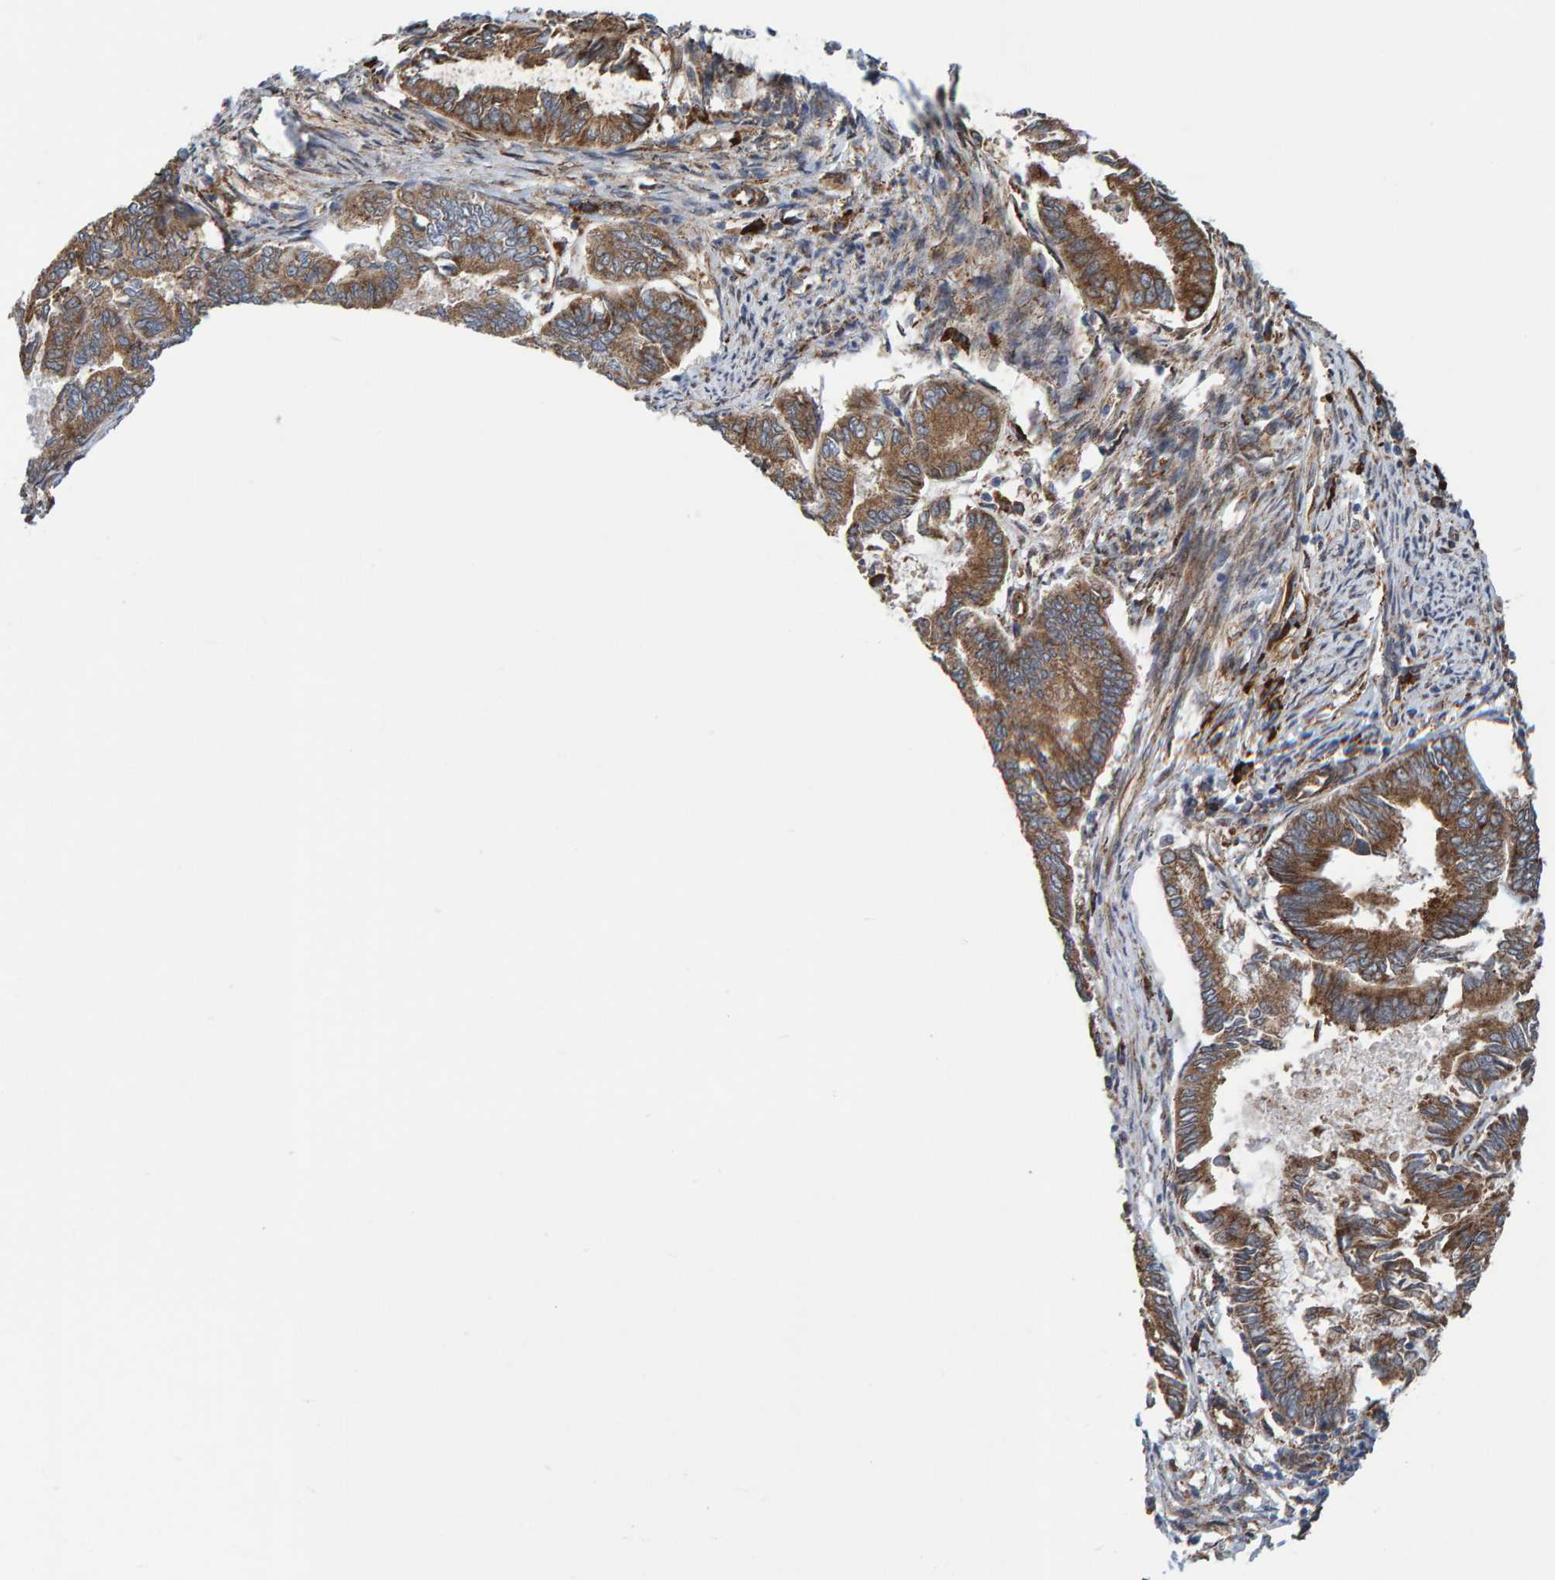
{"staining": {"intensity": "moderate", "quantity": ">75%", "location": "cytoplasmic/membranous"}, "tissue": "endometrial cancer", "cell_type": "Tumor cells", "image_type": "cancer", "snomed": [{"axis": "morphology", "description": "Adenocarcinoma, NOS"}, {"axis": "topography", "description": "Endometrium"}], "caption": "About >75% of tumor cells in endometrial adenocarcinoma demonstrate moderate cytoplasmic/membranous protein staining as visualized by brown immunohistochemical staining.", "gene": "KIAA0753", "patient": {"sex": "female", "age": 86}}